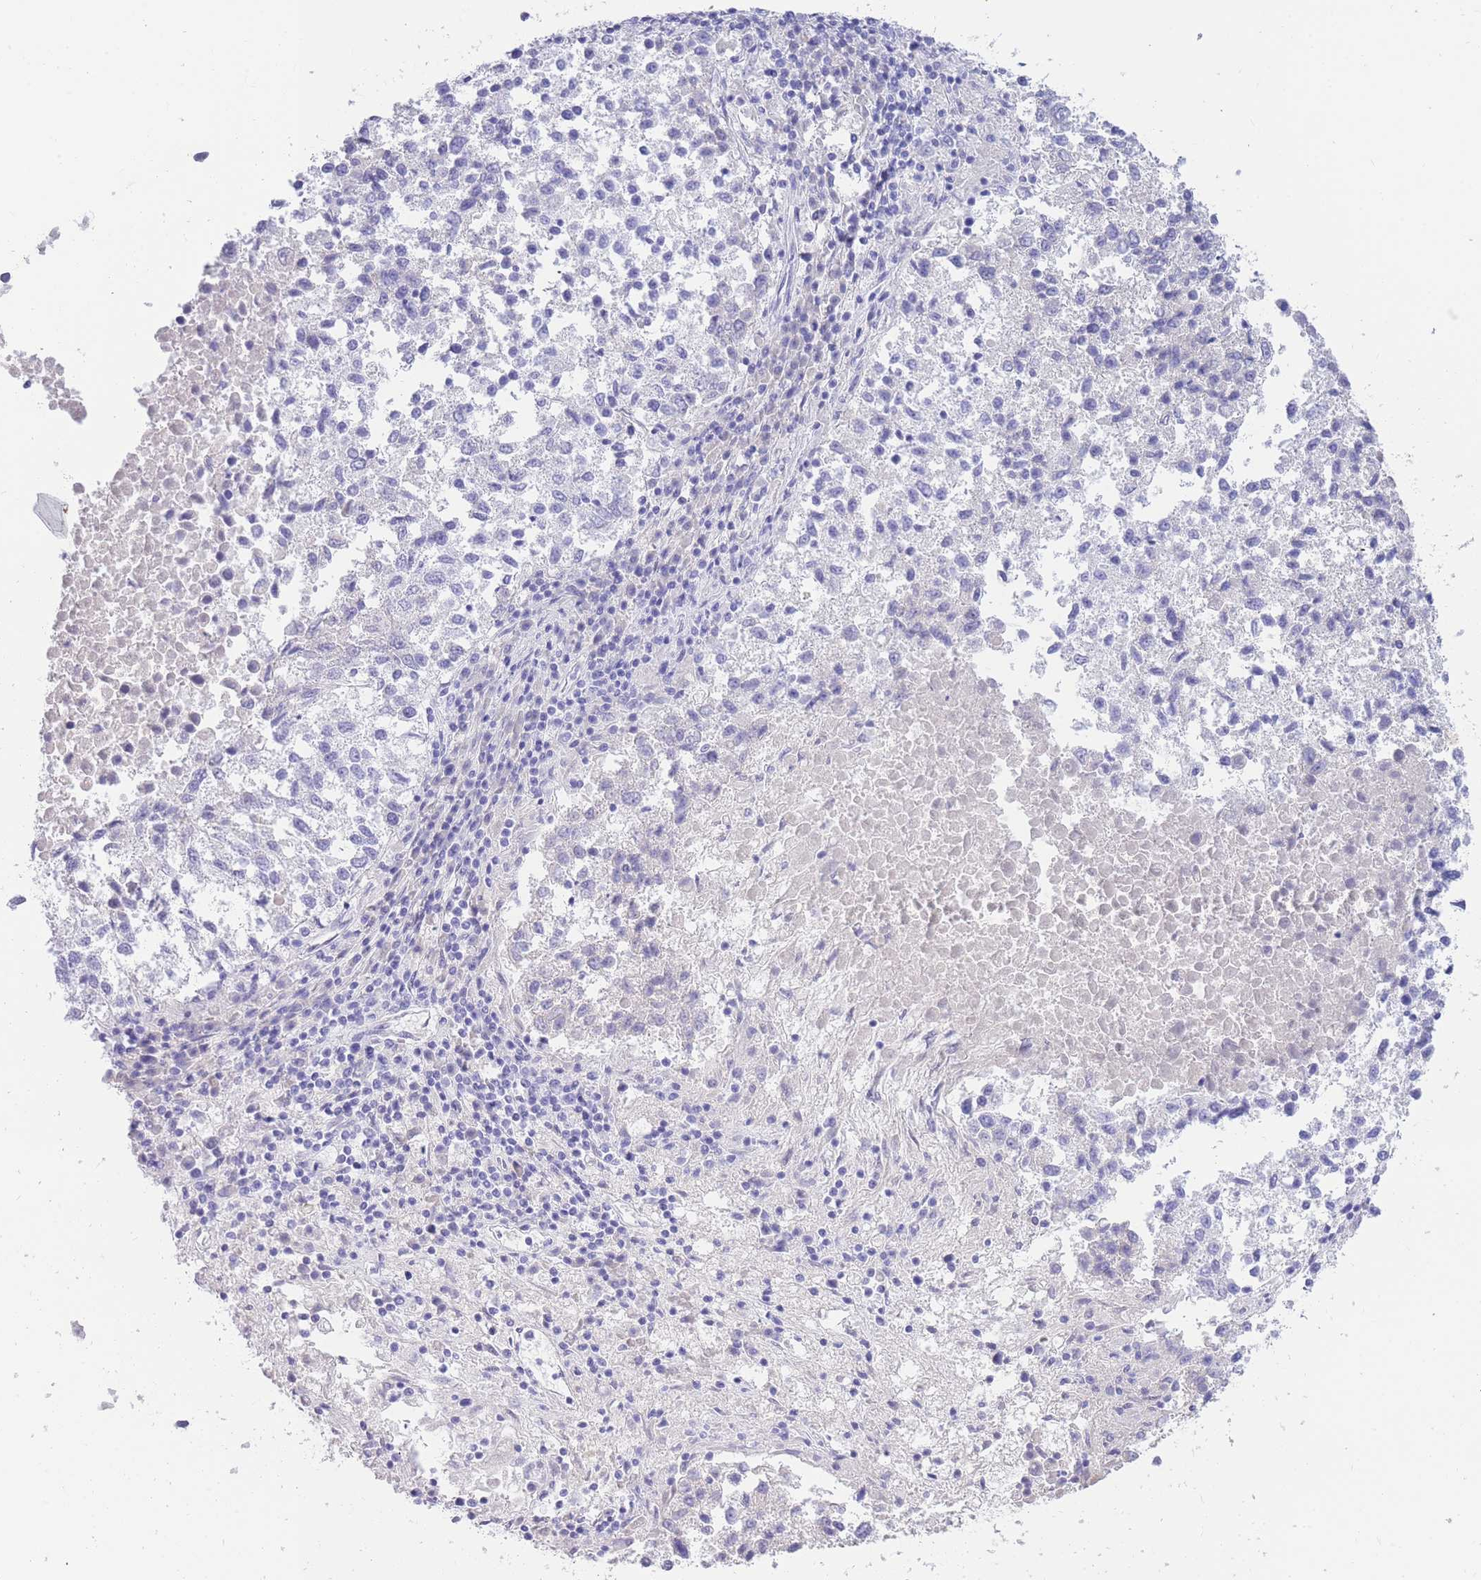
{"staining": {"intensity": "negative", "quantity": "none", "location": "none"}, "tissue": "lung cancer", "cell_type": "Tumor cells", "image_type": "cancer", "snomed": [{"axis": "morphology", "description": "Squamous cell carcinoma, NOS"}, {"axis": "topography", "description": "Lung"}], "caption": "Immunohistochemistry of human lung squamous cell carcinoma displays no expression in tumor cells.", "gene": "SULT1A1", "patient": {"sex": "male", "age": 73}}